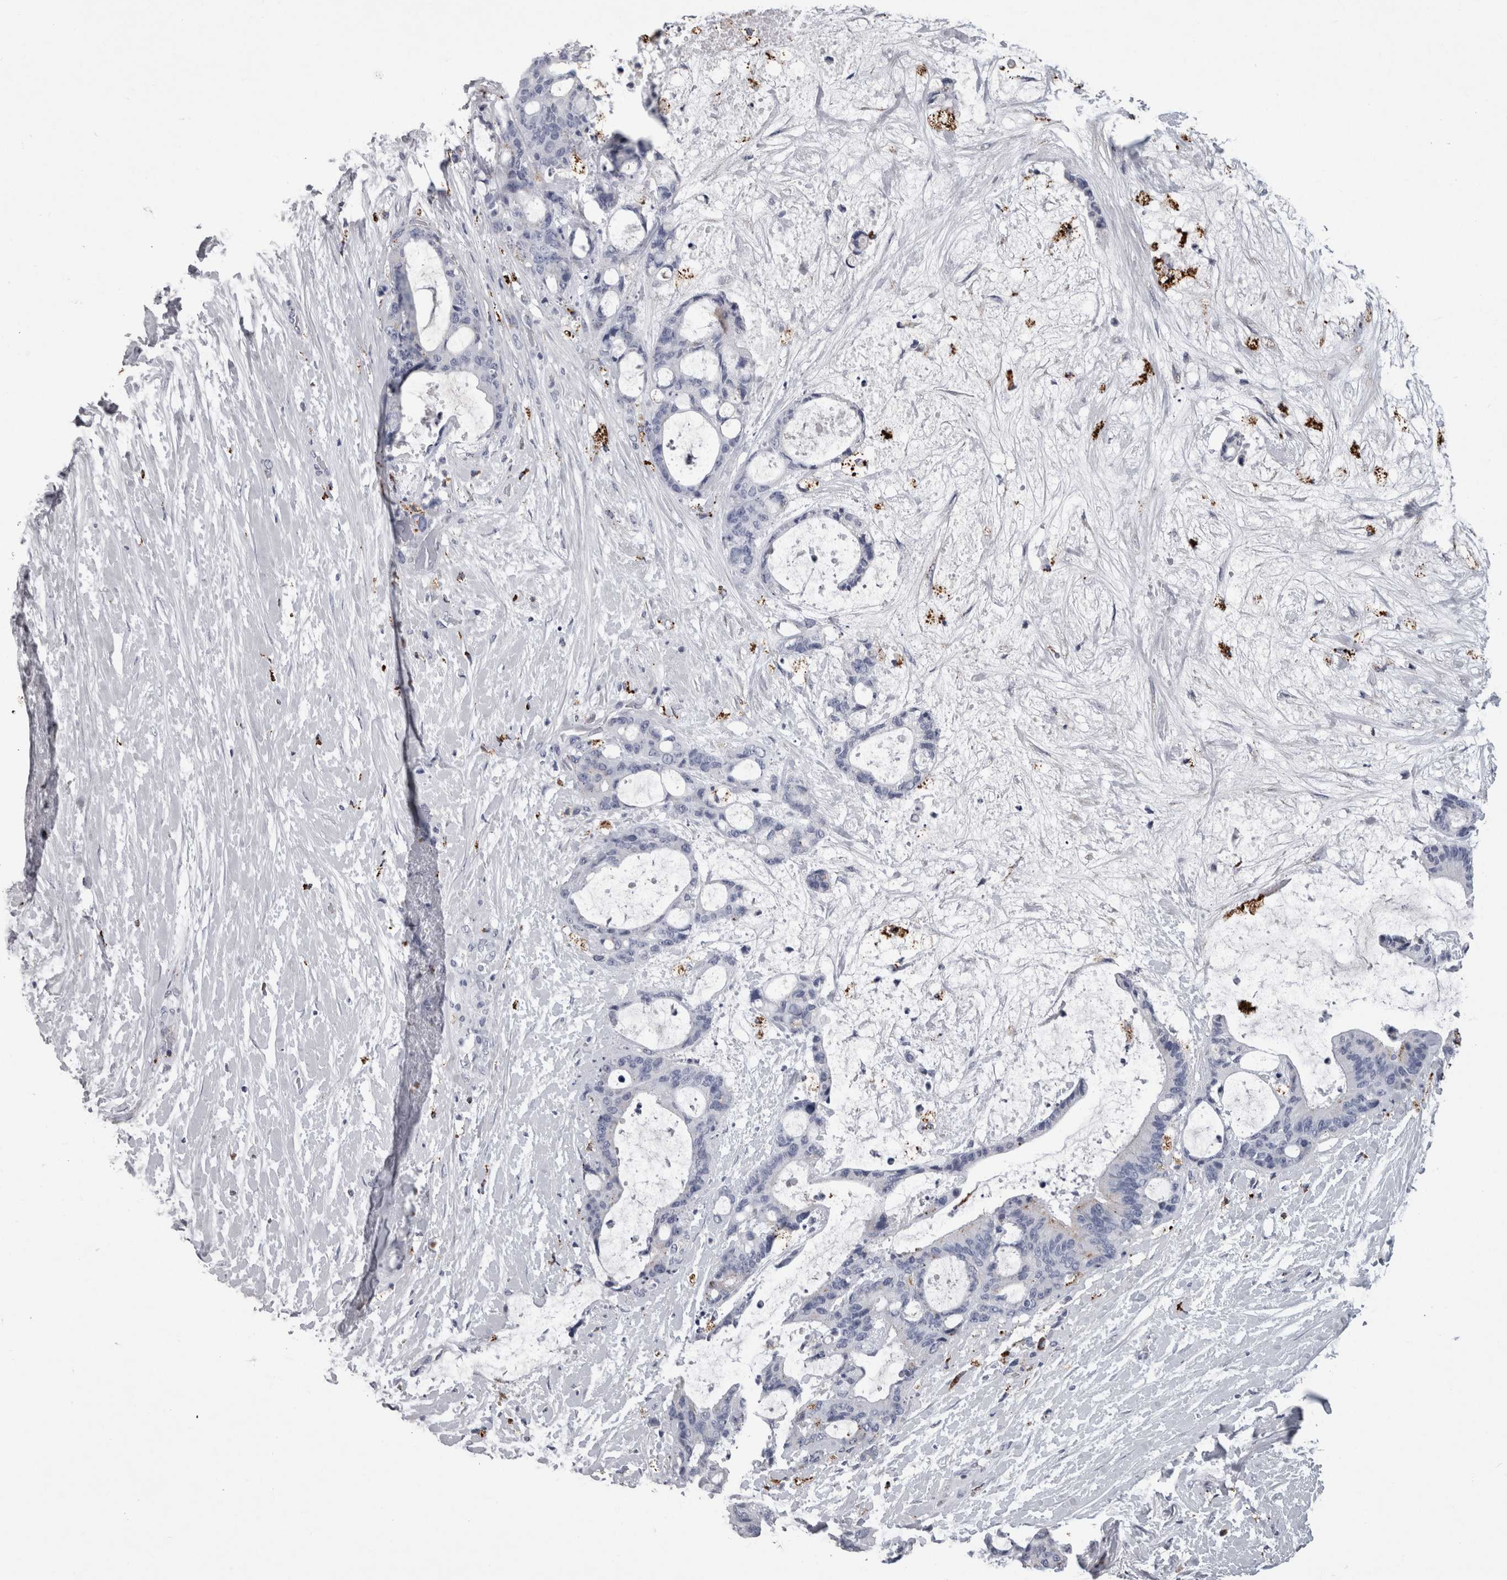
{"staining": {"intensity": "negative", "quantity": "none", "location": "none"}, "tissue": "liver cancer", "cell_type": "Tumor cells", "image_type": "cancer", "snomed": [{"axis": "morphology", "description": "Cholangiocarcinoma"}, {"axis": "topography", "description": "Liver"}], "caption": "Liver cancer was stained to show a protein in brown. There is no significant expression in tumor cells.", "gene": "DPP7", "patient": {"sex": "female", "age": 73}}